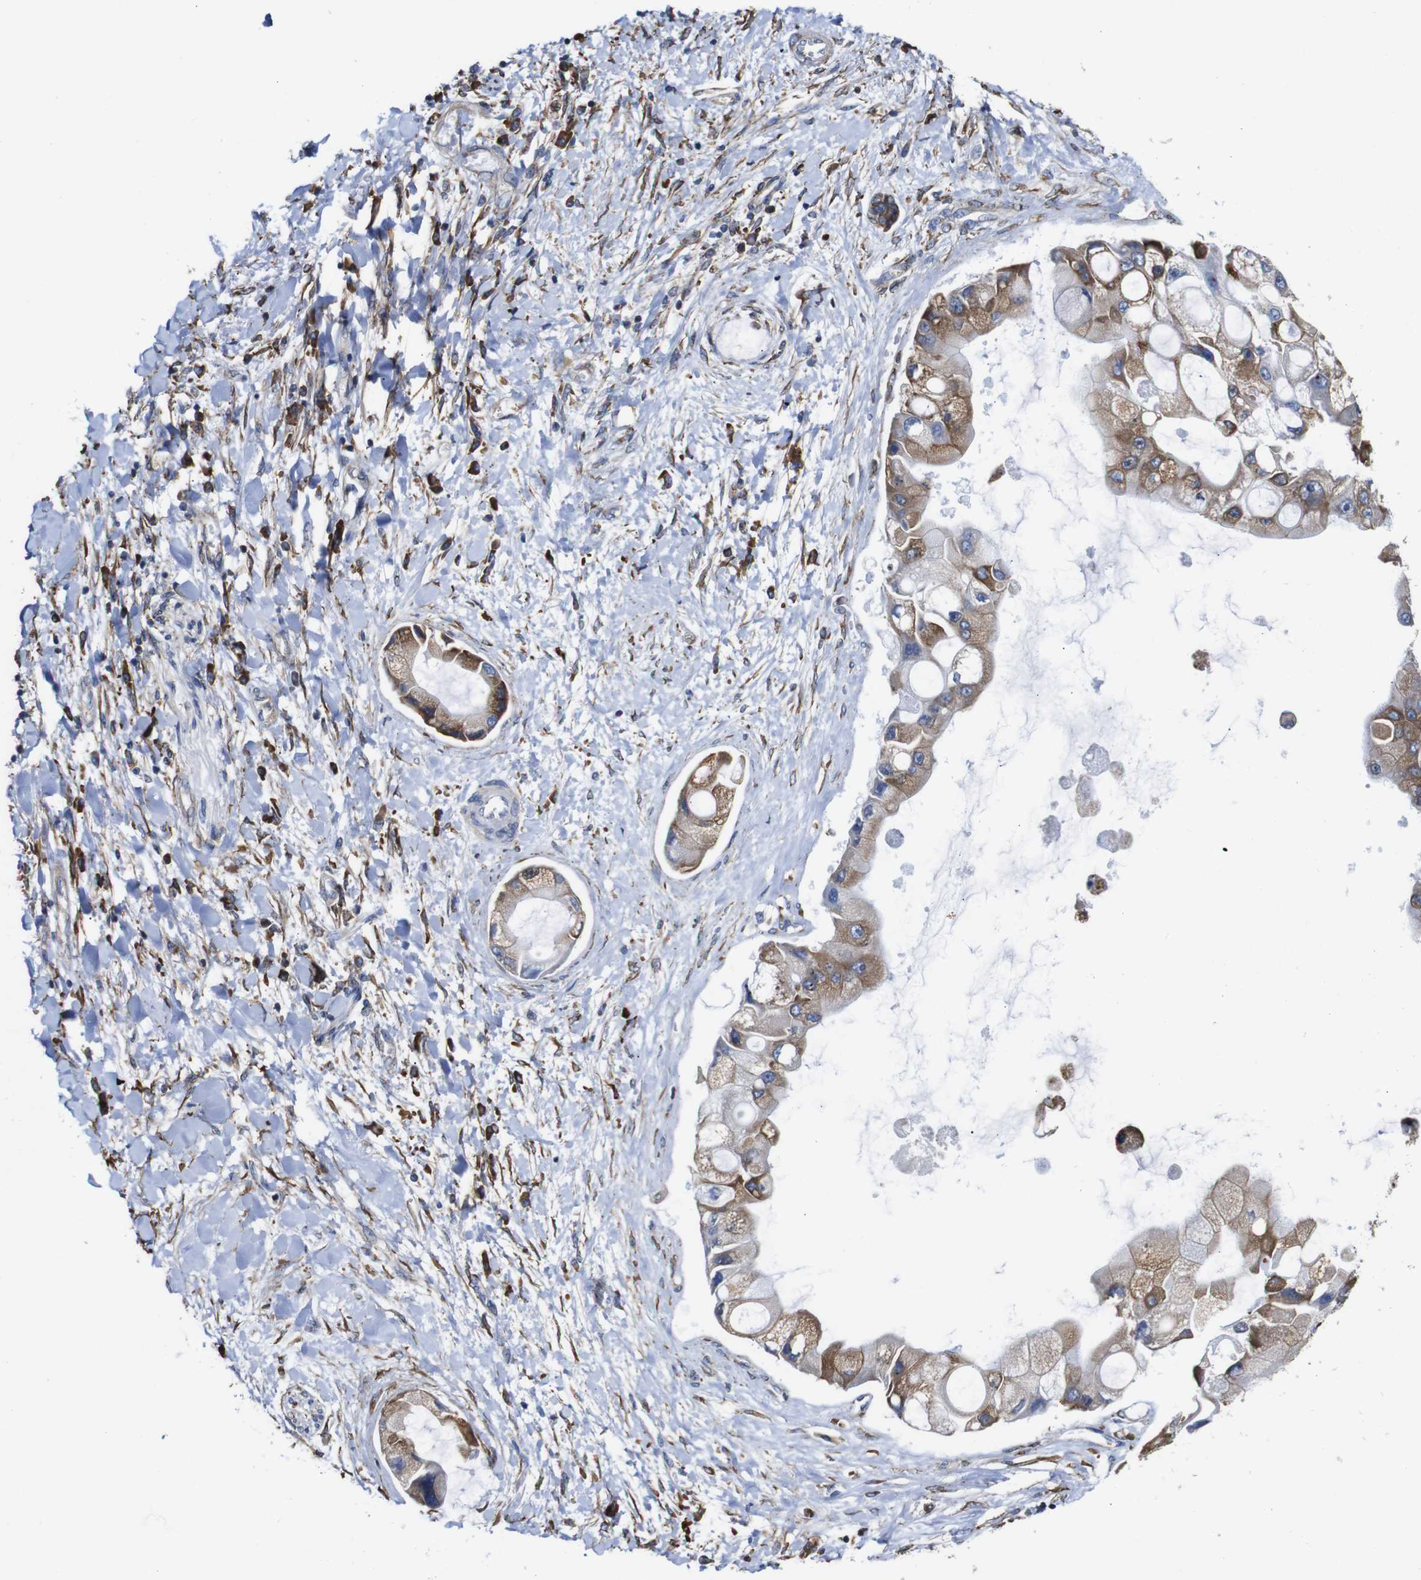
{"staining": {"intensity": "moderate", "quantity": ">75%", "location": "cytoplasmic/membranous"}, "tissue": "liver cancer", "cell_type": "Tumor cells", "image_type": "cancer", "snomed": [{"axis": "morphology", "description": "Cholangiocarcinoma"}, {"axis": "topography", "description": "Liver"}], "caption": "Liver cancer stained with IHC exhibits moderate cytoplasmic/membranous staining in about >75% of tumor cells.", "gene": "PPIB", "patient": {"sex": "male", "age": 50}}